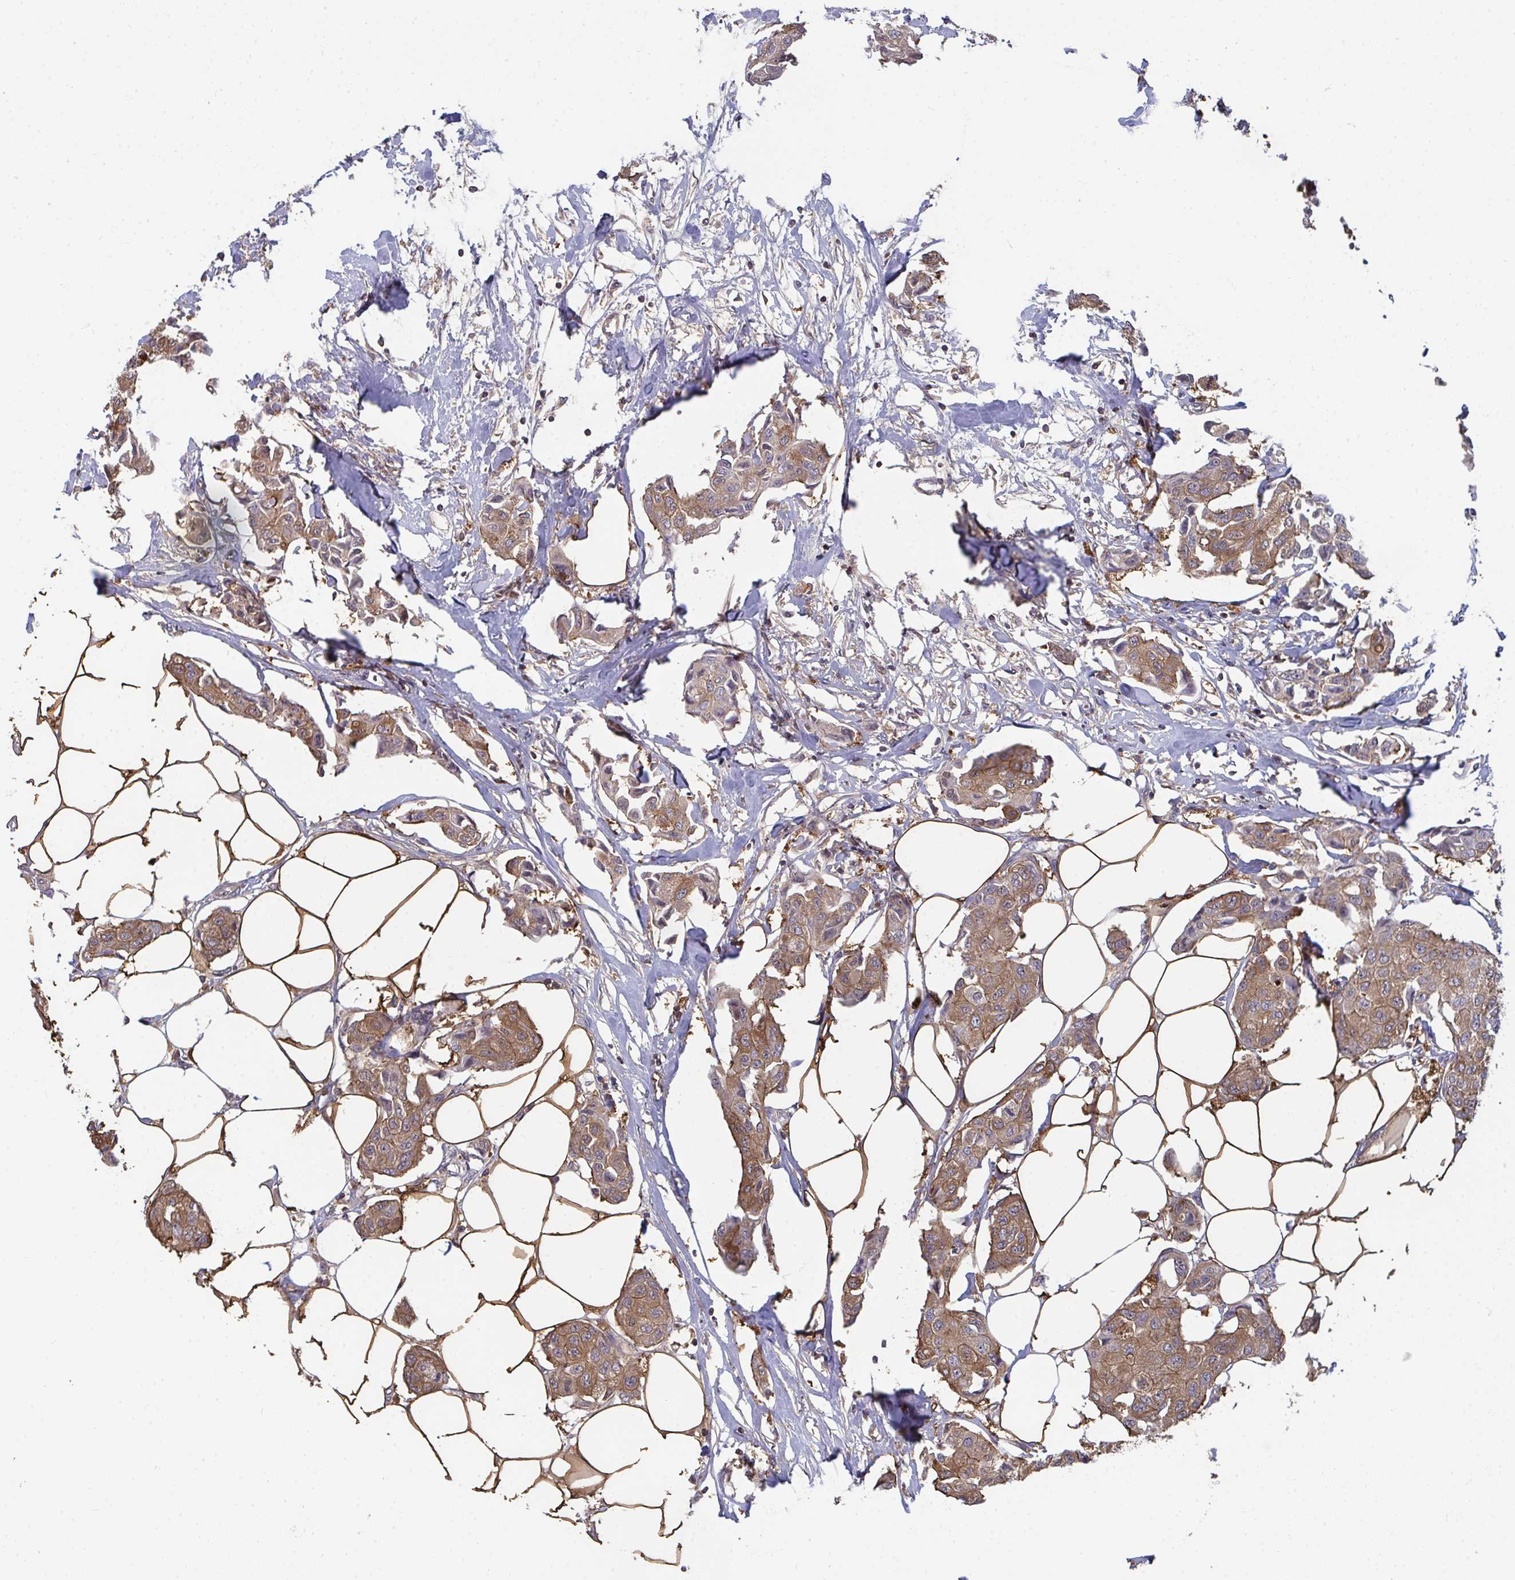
{"staining": {"intensity": "moderate", "quantity": ">75%", "location": "cytoplasmic/membranous"}, "tissue": "breast cancer", "cell_type": "Tumor cells", "image_type": "cancer", "snomed": [{"axis": "morphology", "description": "Duct carcinoma"}, {"axis": "topography", "description": "Breast"}, {"axis": "topography", "description": "Lymph node"}], "caption": "This is an image of IHC staining of breast infiltrating ductal carcinoma, which shows moderate staining in the cytoplasmic/membranous of tumor cells.", "gene": "TTC9C", "patient": {"sex": "female", "age": 80}}